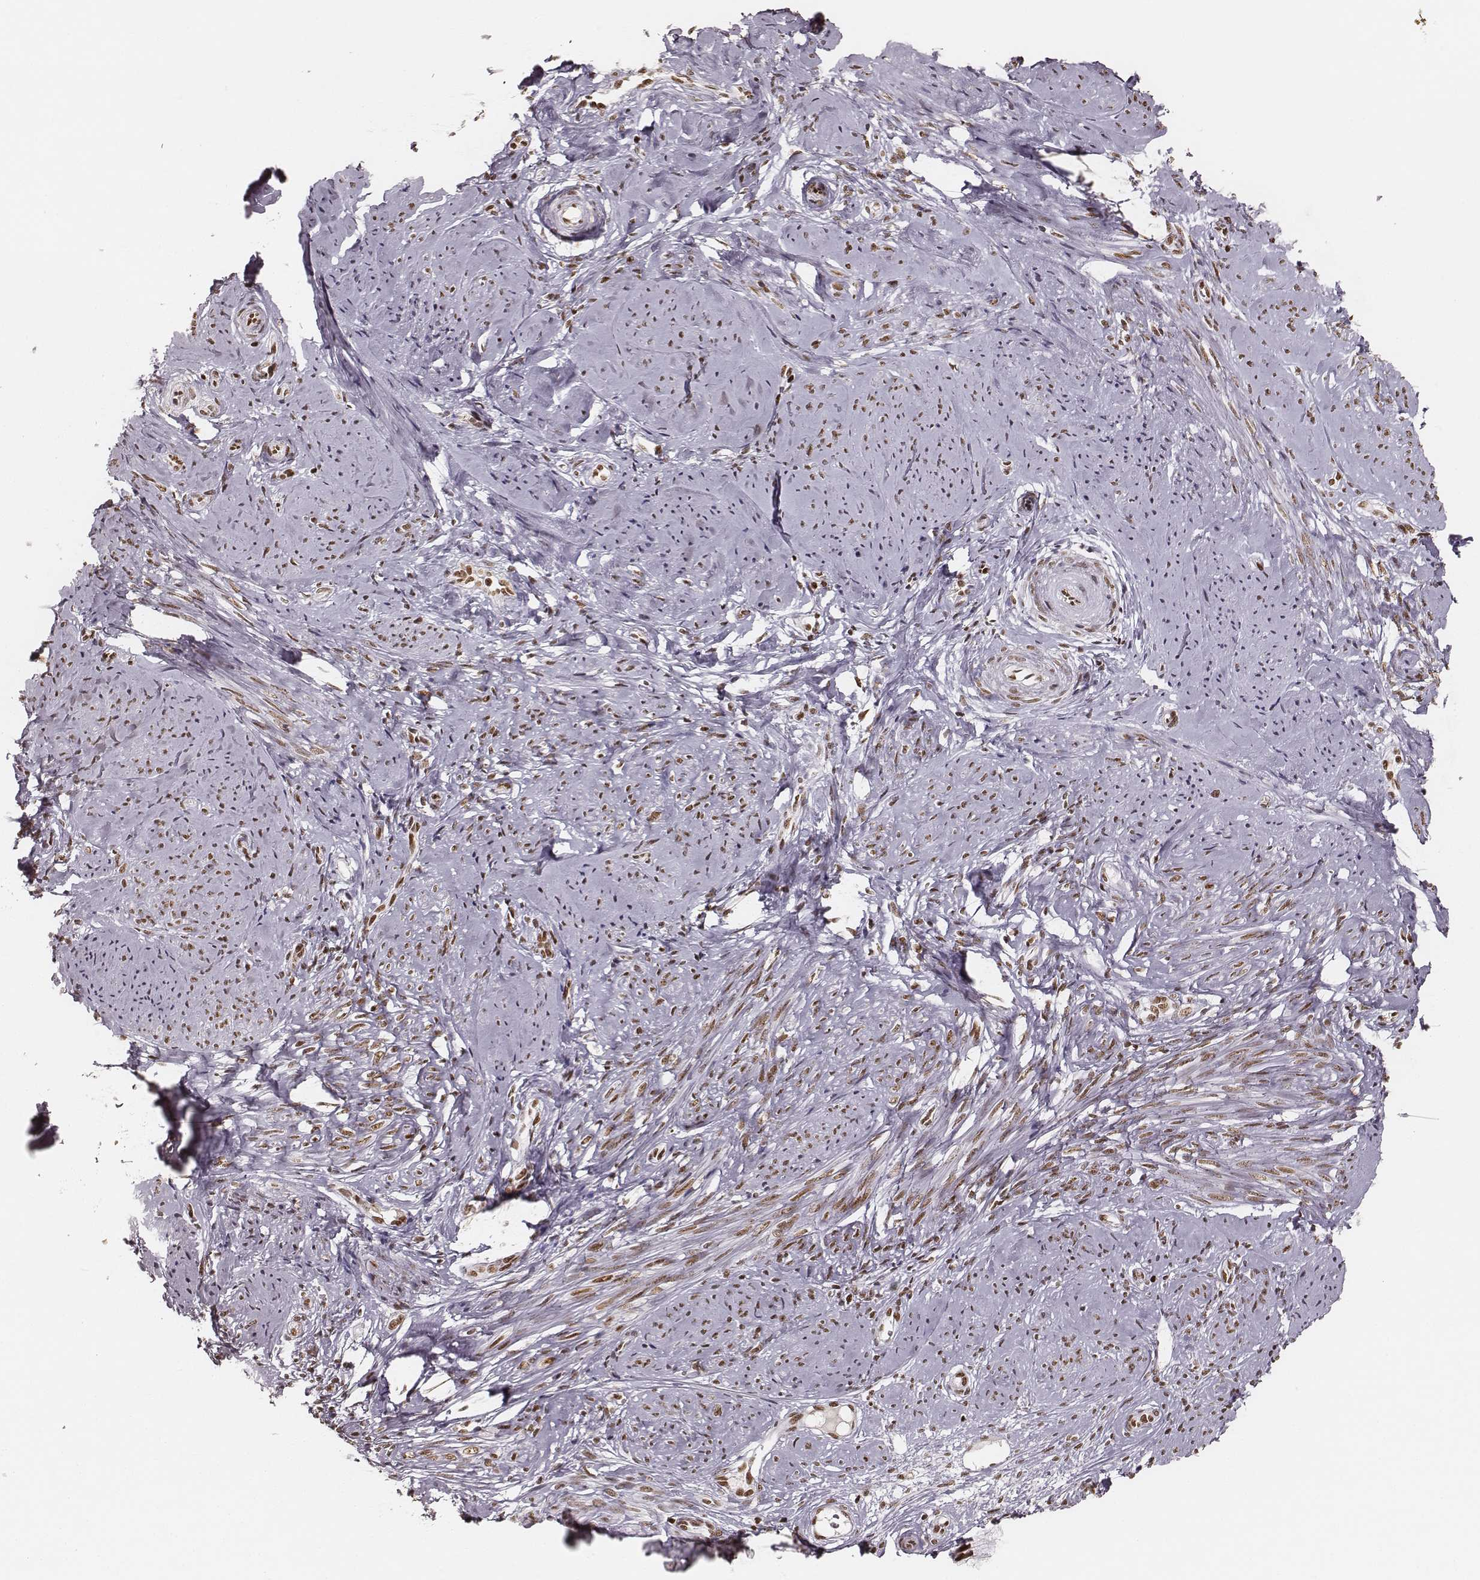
{"staining": {"intensity": "strong", "quantity": ">75%", "location": "nuclear"}, "tissue": "smooth muscle", "cell_type": "Smooth muscle cells", "image_type": "normal", "snomed": [{"axis": "morphology", "description": "Normal tissue, NOS"}, {"axis": "topography", "description": "Smooth muscle"}], "caption": "Smooth muscle stained with IHC displays strong nuclear positivity in about >75% of smooth muscle cells.", "gene": "PARP1", "patient": {"sex": "female", "age": 48}}